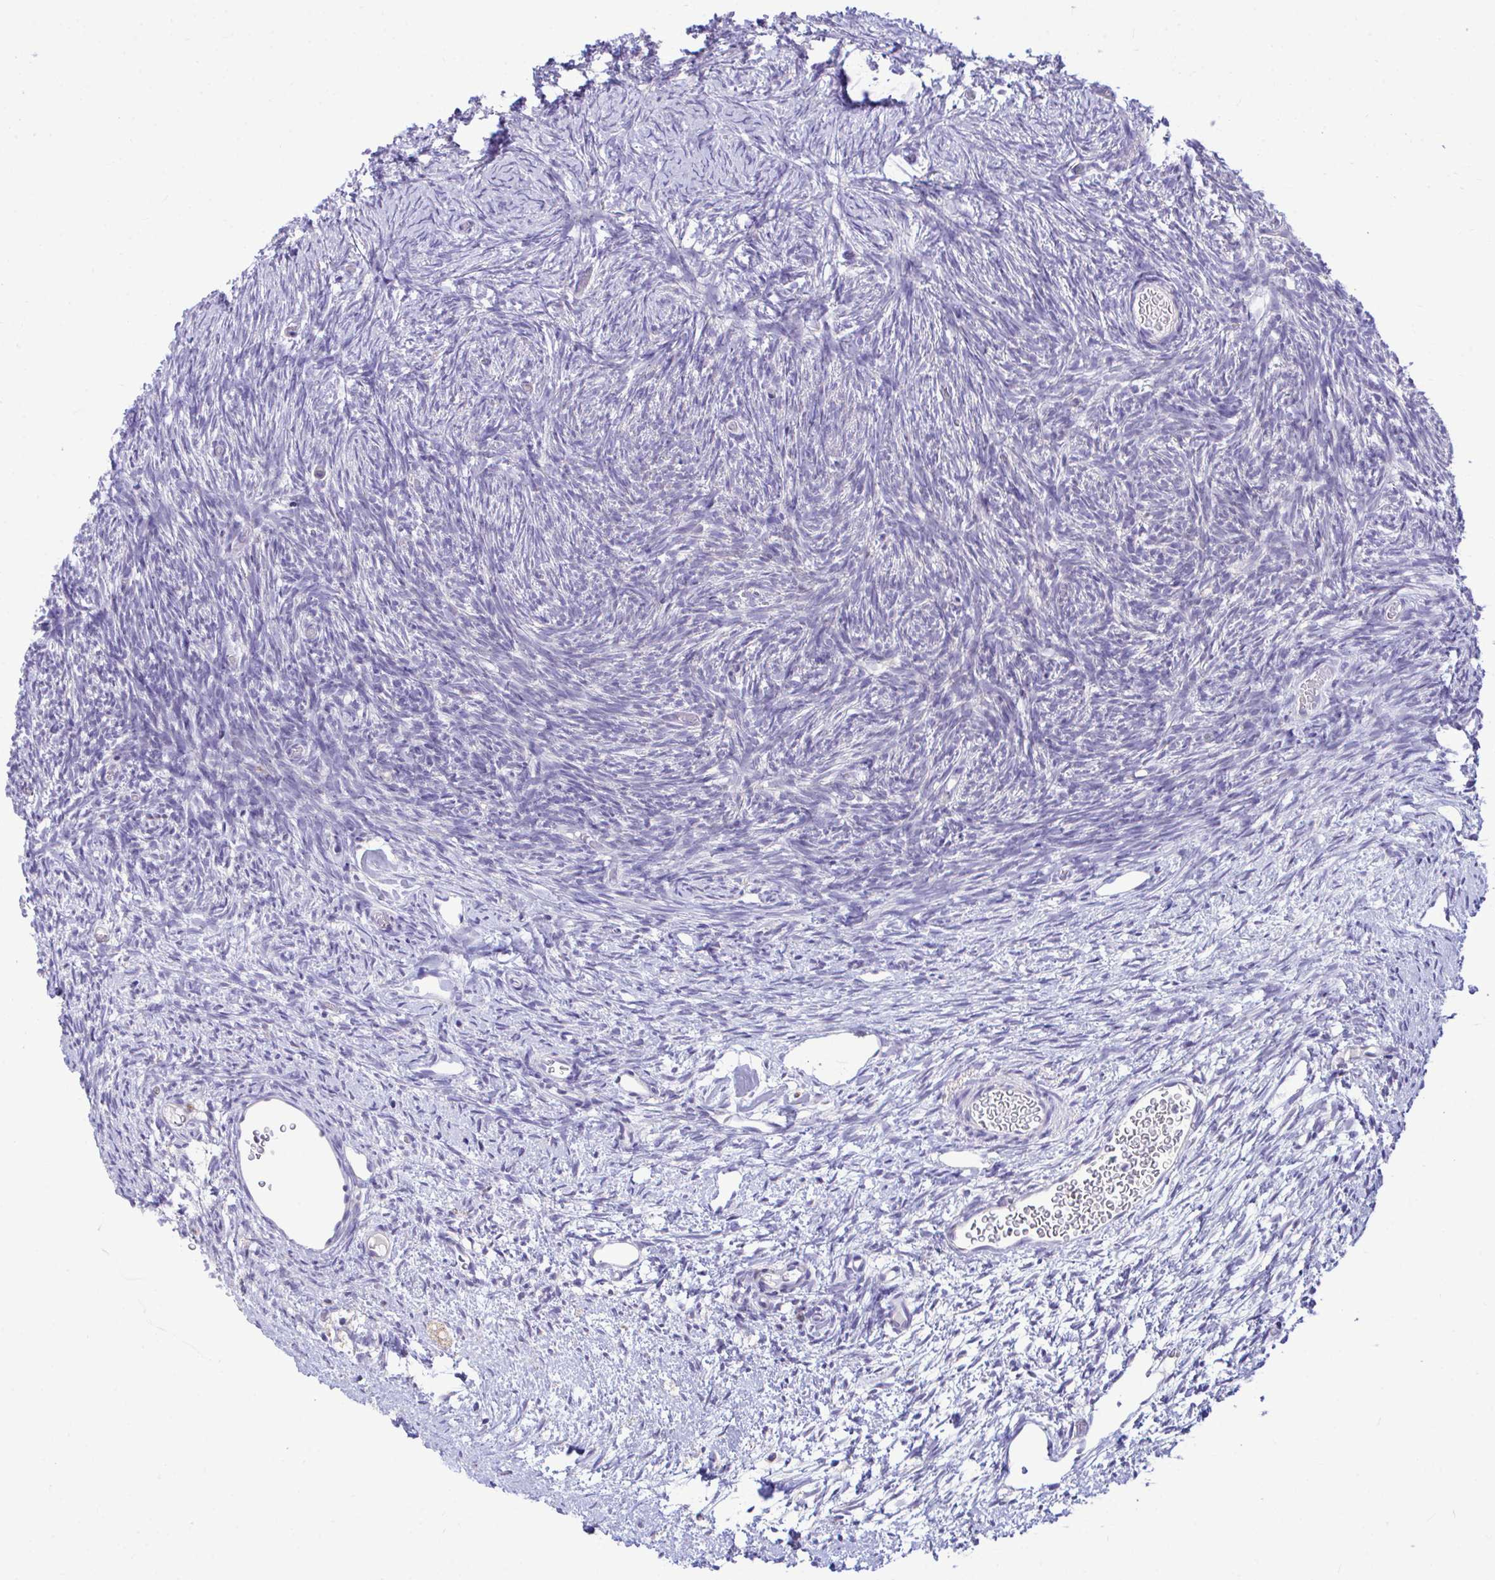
{"staining": {"intensity": "moderate", "quantity": "25%-75%", "location": "cytoplasmic/membranous"}, "tissue": "ovary", "cell_type": "Follicle cells", "image_type": "normal", "snomed": [{"axis": "morphology", "description": "Normal tissue, NOS"}, {"axis": "topography", "description": "Ovary"}], "caption": "Moderate cytoplasmic/membranous staining for a protein is appreciated in about 25%-75% of follicle cells of normal ovary using immunohistochemistry (IHC).", "gene": "PIGK", "patient": {"sex": "female", "age": 39}}